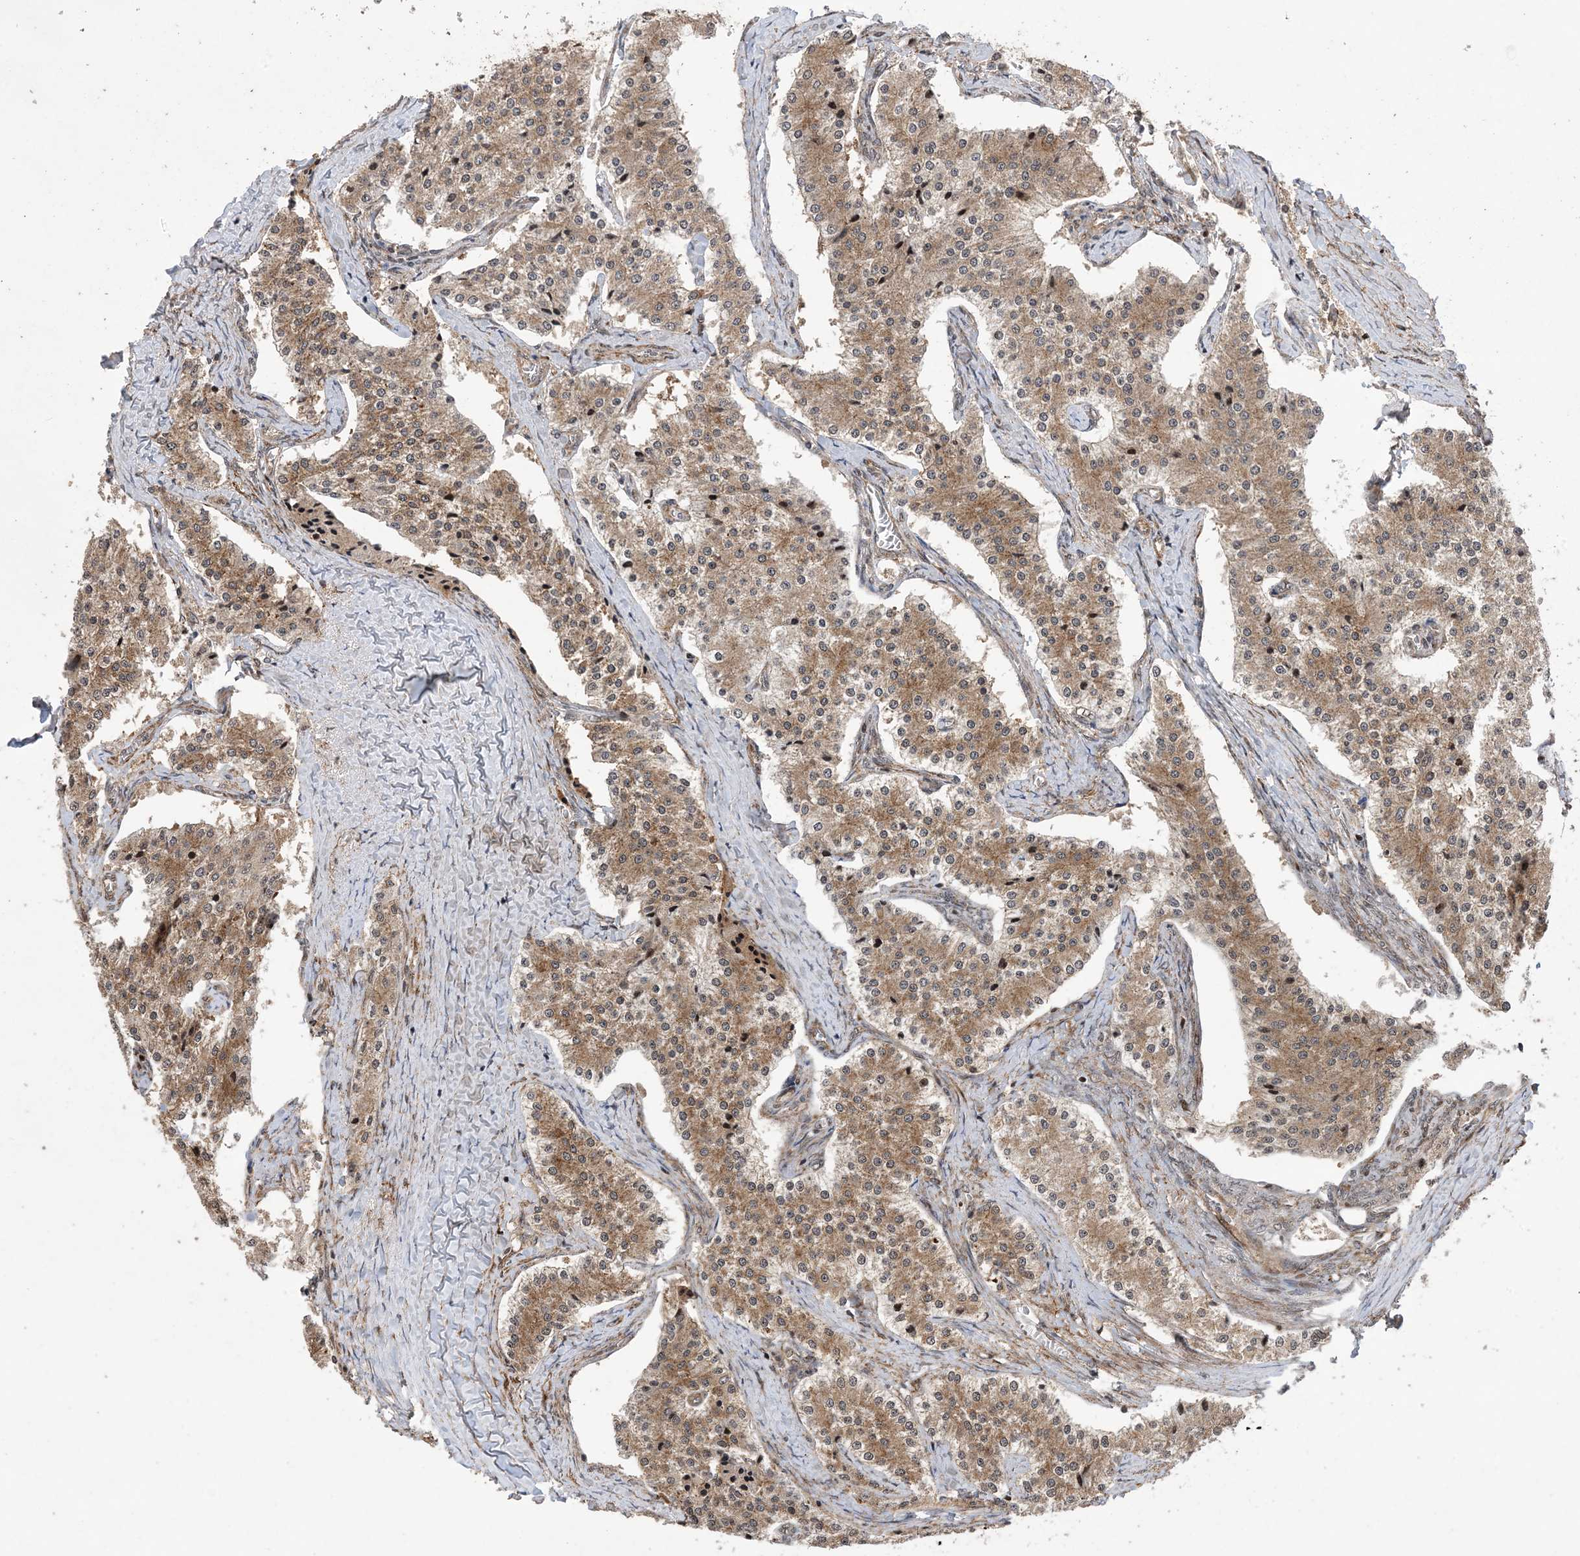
{"staining": {"intensity": "moderate", "quantity": ">75%", "location": "cytoplasmic/membranous"}, "tissue": "carcinoid", "cell_type": "Tumor cells", "image_type": "cancer", "snomed": [{"axis": "morphology", "description": "Carcinoid, malignant, NOS"}, {"axis": "topography", "description": "Colon"}], "caption": "Carcinoid stained with a protein marker reveals moderate staining in tumor cells.", "gene": "ZNF511", "patient": {"sex": "female", "age": 52}}